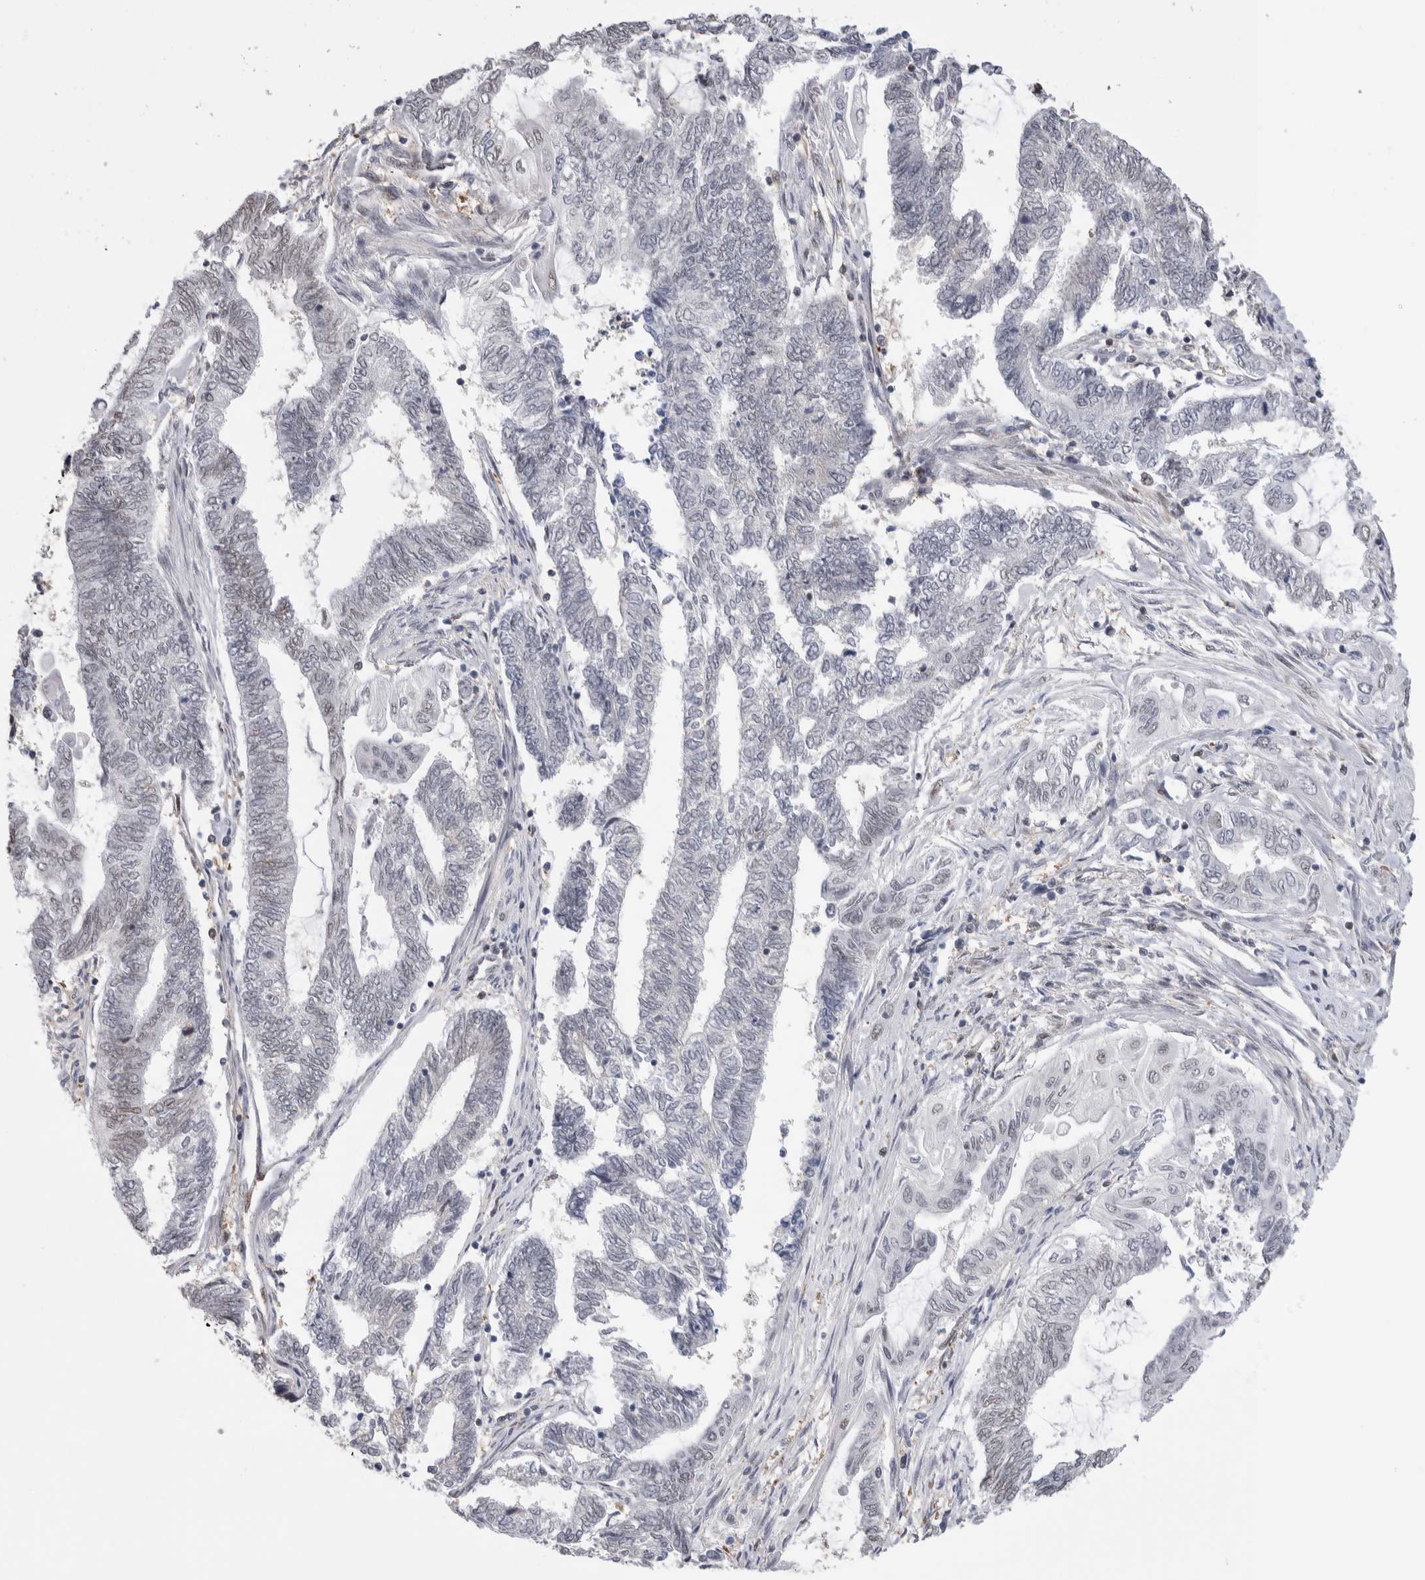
{"staining": {"intensity": "negative", "quantity": "none", "location": "none"}, "tissue": "endometrial cancer", "cell_type": "Tumor cells", "image_type": "cancer", "snomed": [{"axis": "morphology", "description": "Adenocarcinoma, NOS"}, {"axis": "topography", "description": "Uterus"}, {"axis": "topography", "description": "Endometrium"}], "caption": "DAB (3,3'-diaminobenzidine) immunohistochemical staining of endometrial adenocarcinoma shows no significant staining in tumor cells.", "gene": "ZBTB49", "patient": {"sex": "female", "age": 70}}